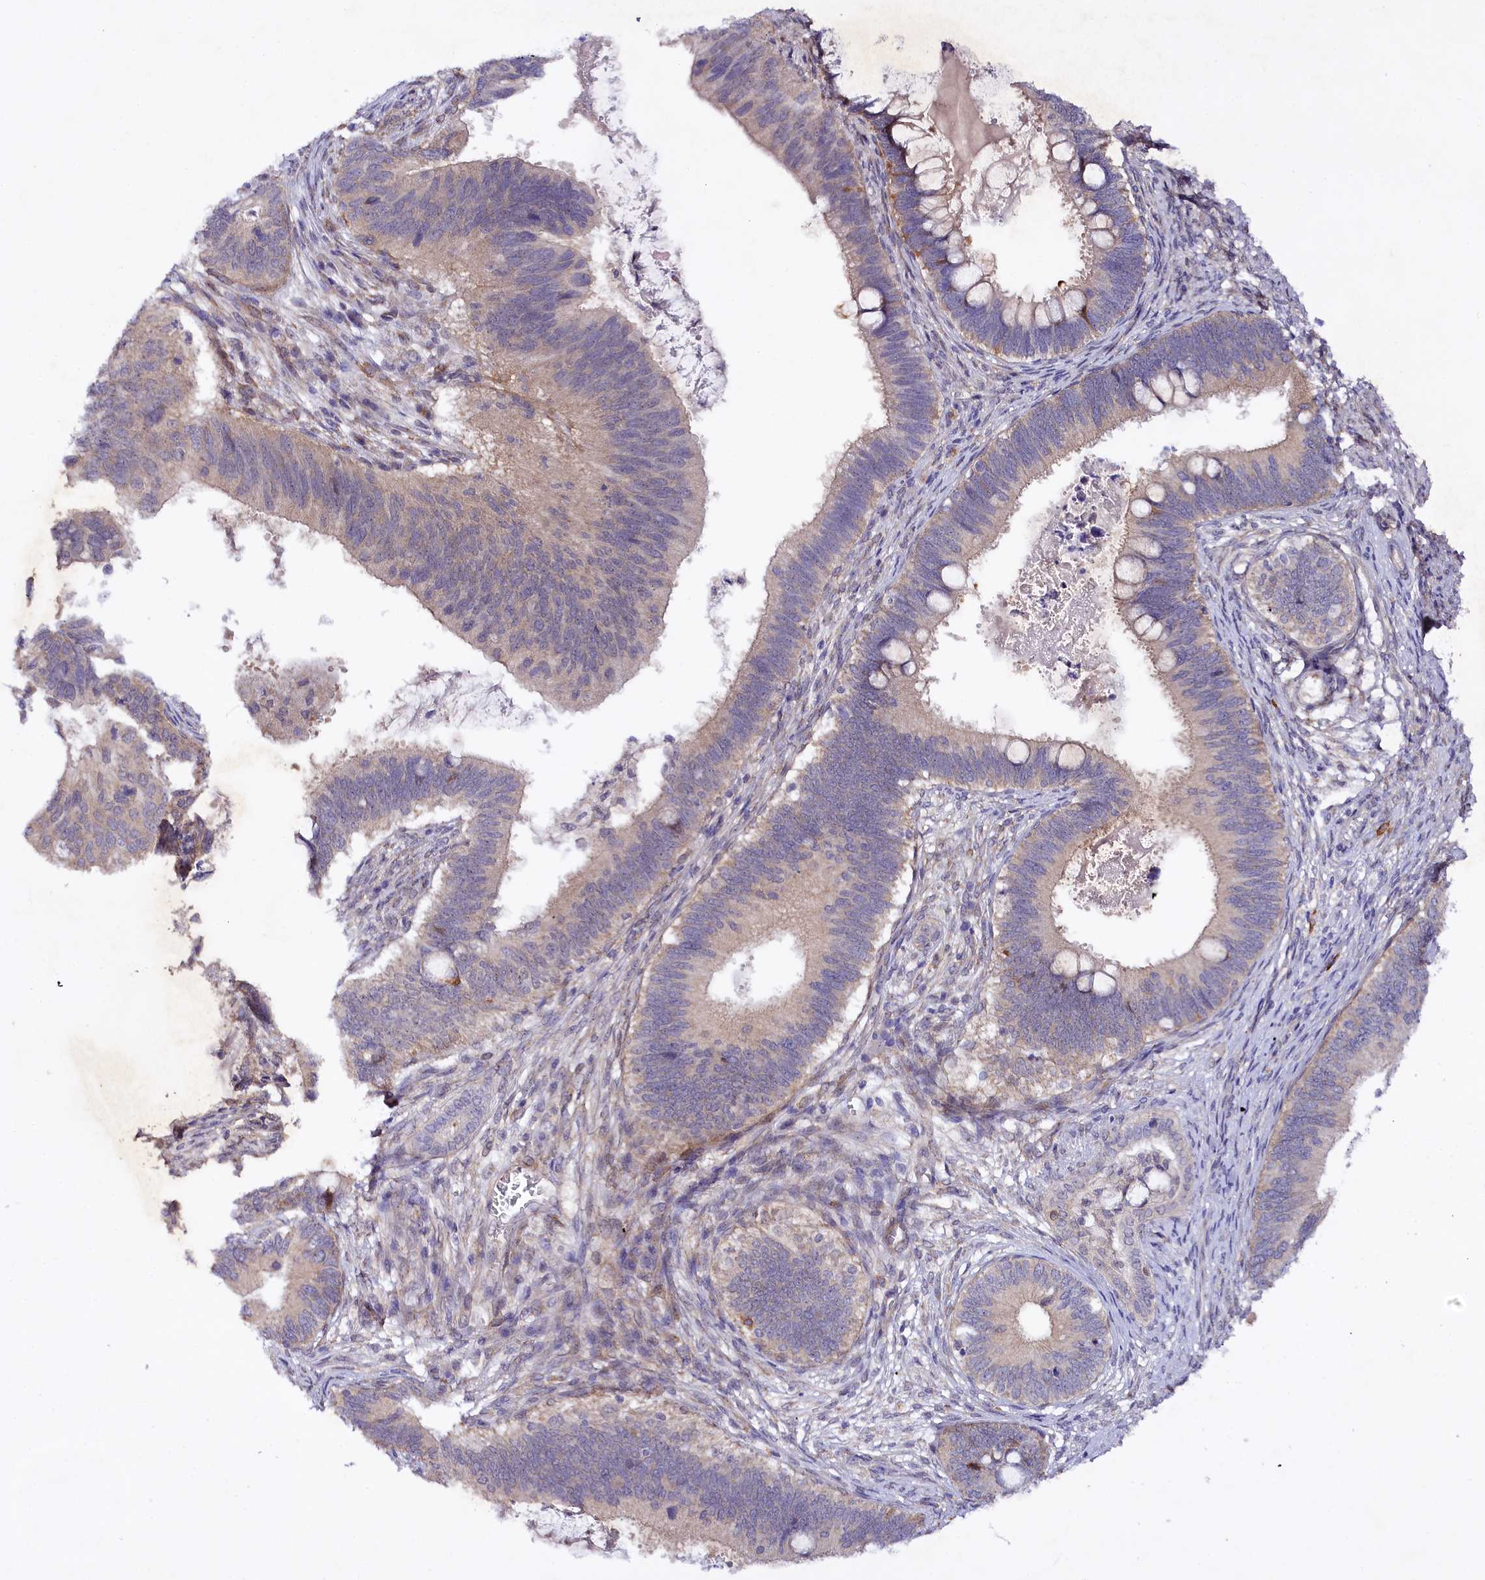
{"staining": {"intensity": "weak", "quantity": "<25%", "location": "cytoplasmic/membranous"}, "tissue": "cervical cancer", "cell_type": "Tumor cells", "image_type": "cancer", "snomed": [{"axis": "morphology", "description": "Adenocarcinoma, NOS"}, {"axis": "topography", "description": "Cervix"}], "caption": "The photomicrograph exhibits no staining of tumor cells in cervical cancer.", "gene": "PHLDB1", "patient": {"sex": "female", "age": 42}}